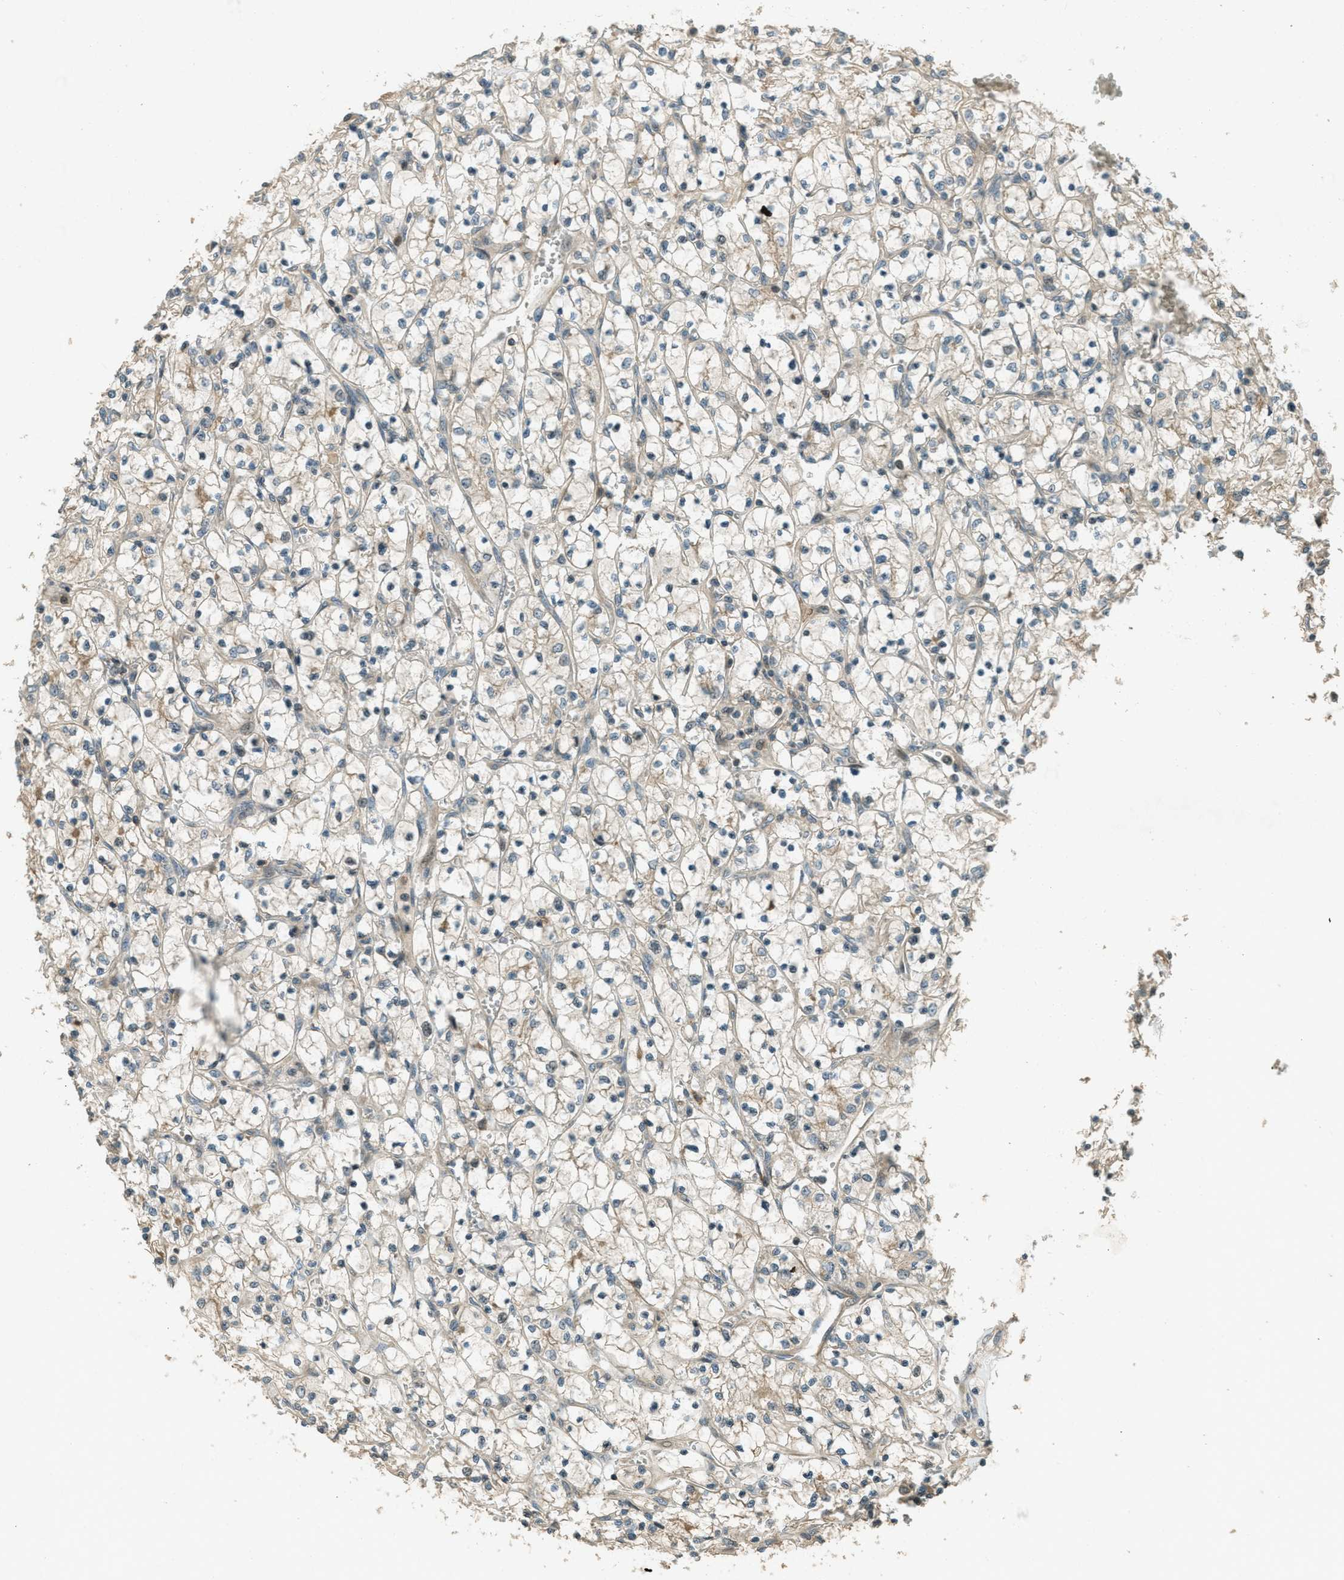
{"staining": {"intensity": "weak", "quantity": "25%-75%", "location": "cytoplasmic/membranous"}, "tissue": "renal cancer", "cell_type": "Tumor cells", "image_type": "cancer", "snomed": [{"axis": "morphology", "description": "Adenocarcinoma, NOS"}, {"axis": "topography", "description": "Kidney"}], "caption": "Tumor cells display low levels of weak cytoplasmic/membranous staining in about 25%-75% of cells in human adenocarcinoma (renal).", "gene": "PTPN23", "patient": {"sex": "female", "age": 69}}